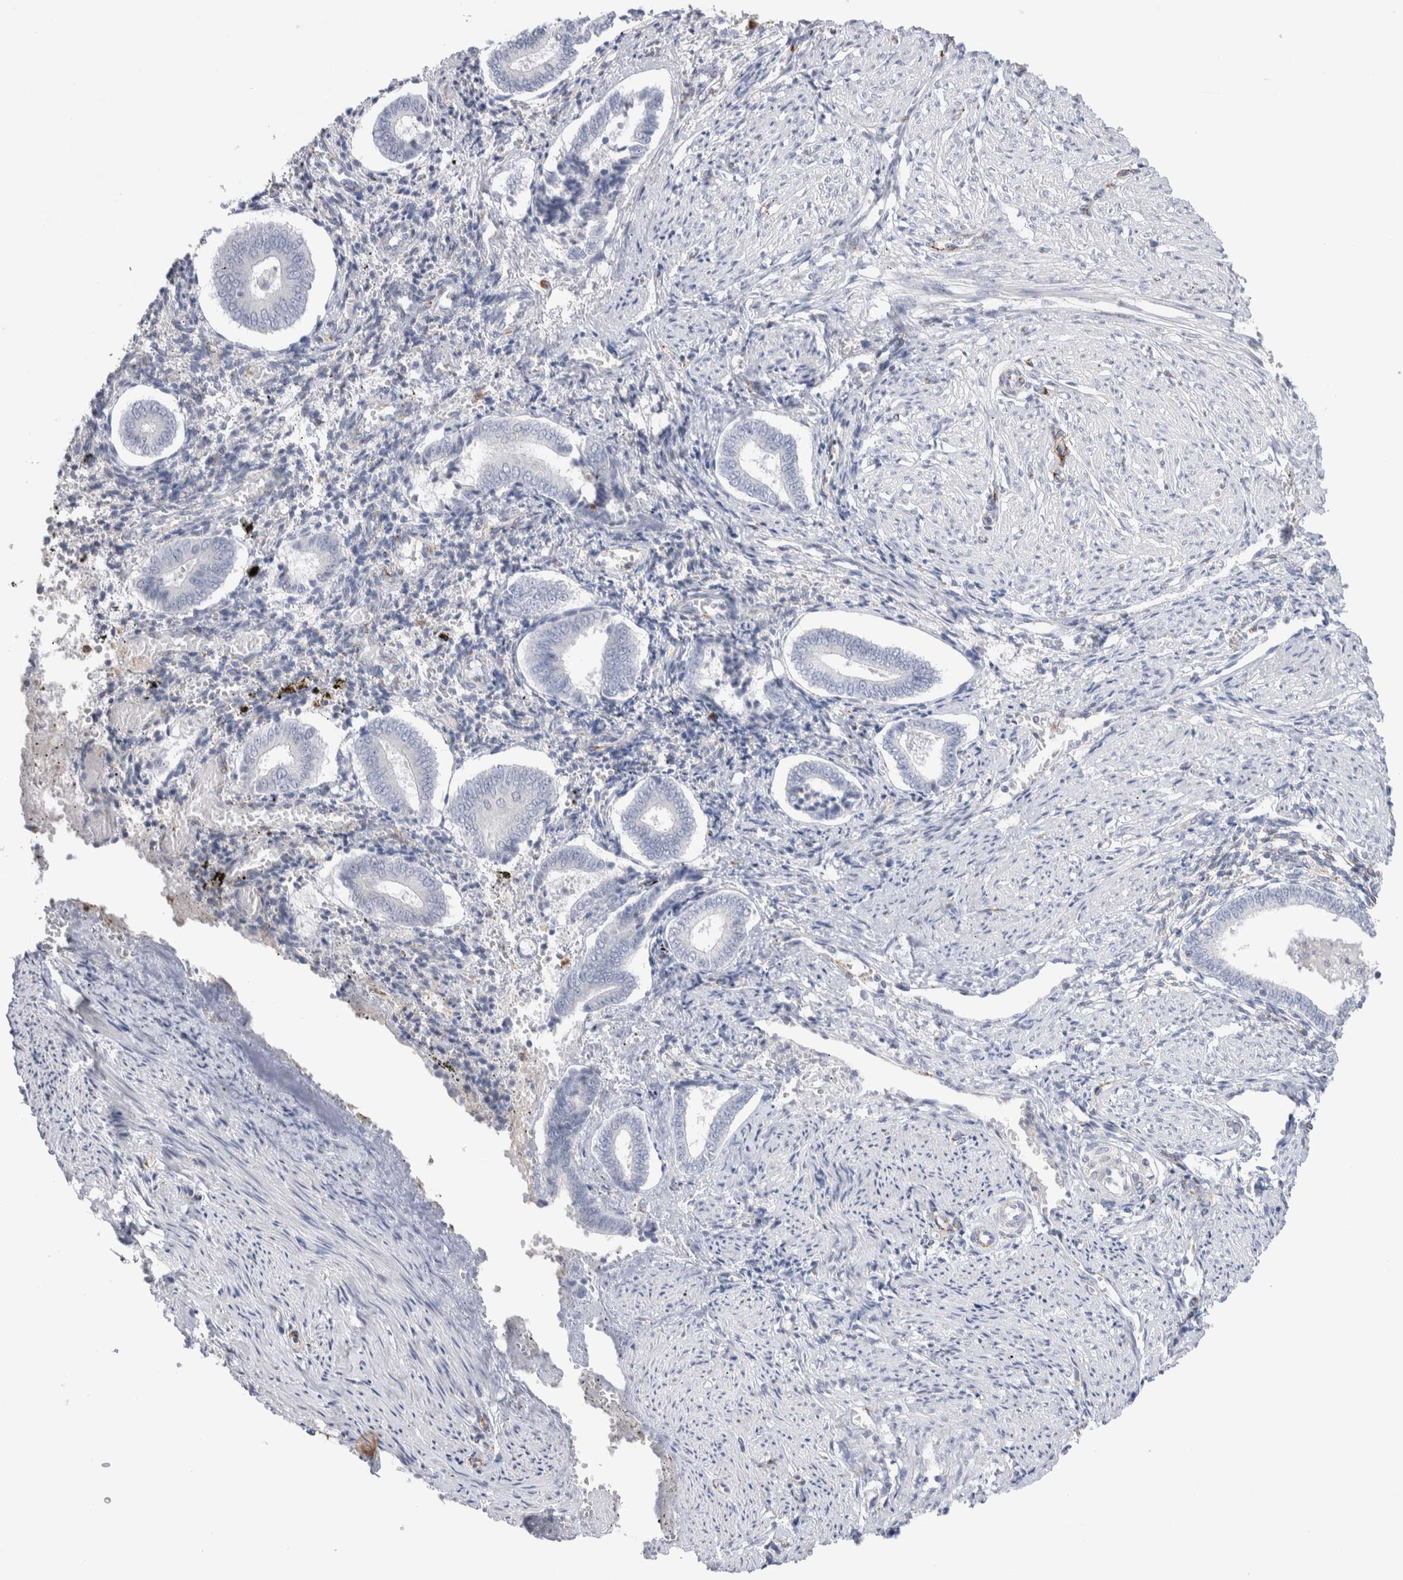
{"staining": {"intensity": "negative", "quantity": "none", "location": "none"}, "tissue": "endometrium", "cell_type": "Cells in endometrial stroma", "image_type": "normal", "snomed": [{"axis": "morphology", "description": "Normal tissue, NOS"}, {"axis": "topography", "description": "Endometrium"}], "caption": "Immunohistochemistry image of unremarkable endometrium: endometrium stained with DAB (3,3'-diaminobenzidine) exhibits no significant protein staining in cells in endometrial stroma.", "gene": "SEPTIN4", "patient": {"sex": "female", "age": 42}}